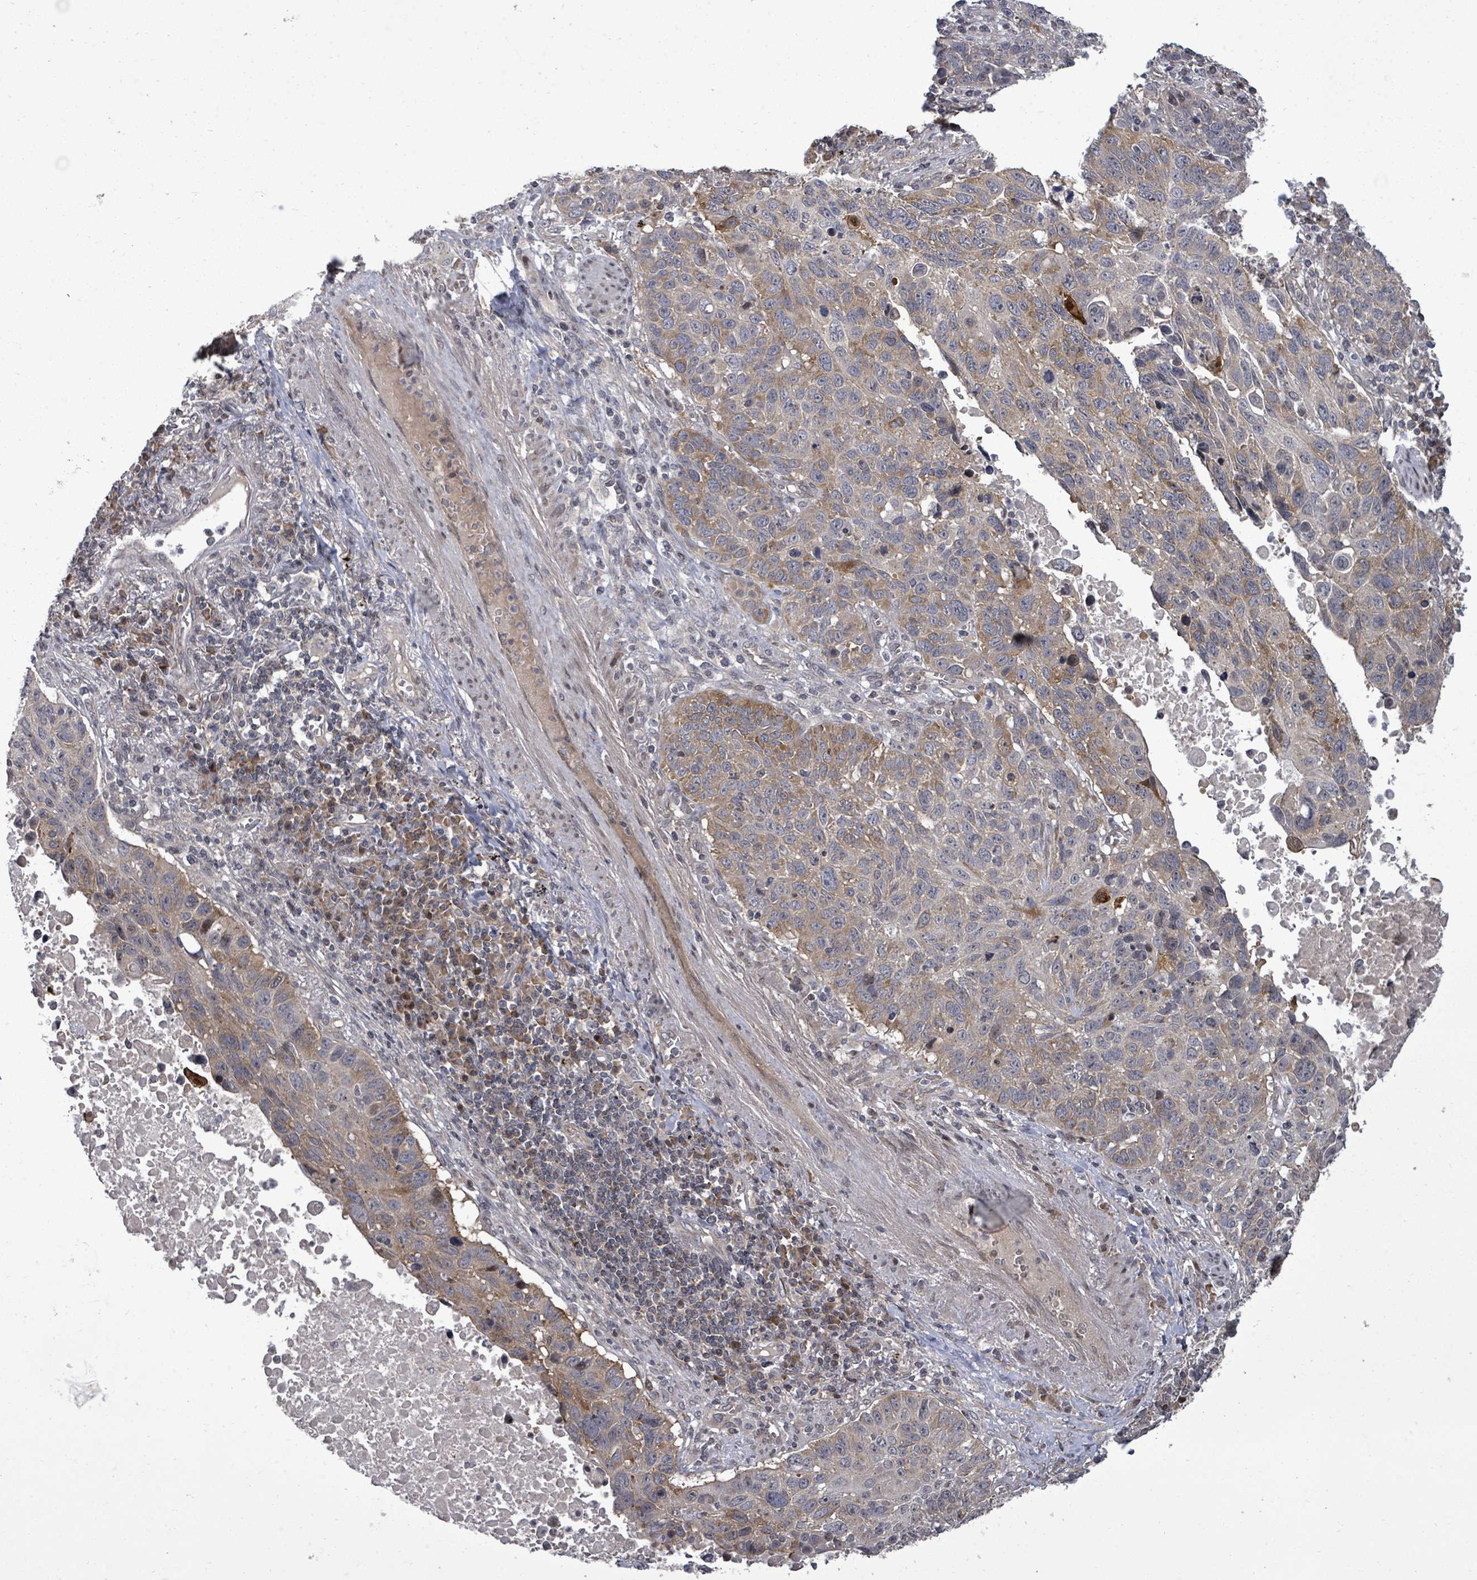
{"staining": {"intensity": "moderate", "quantity": "<25%", "location": "cytoplasmic/membranous"}, "tissue": "lung cancer", "cell_type": "Tumor cells", "image_type": "cancer", "snomed": [{"axis": "morphology", "description": "Squamous cell carcinoma, NOS"}, {"axis": "topography", "description": "Lung"}], "caption": "Immunohistochemistry (DAB (3,3'-diaminobenzidine)) staining of lung cancer reveals moderate cytoplasmic/membranous protein positivity in approximately <25% of tumor cells.", "gene": "KRTAP27-1", "patient": {"sex": "male", "age": 66}}